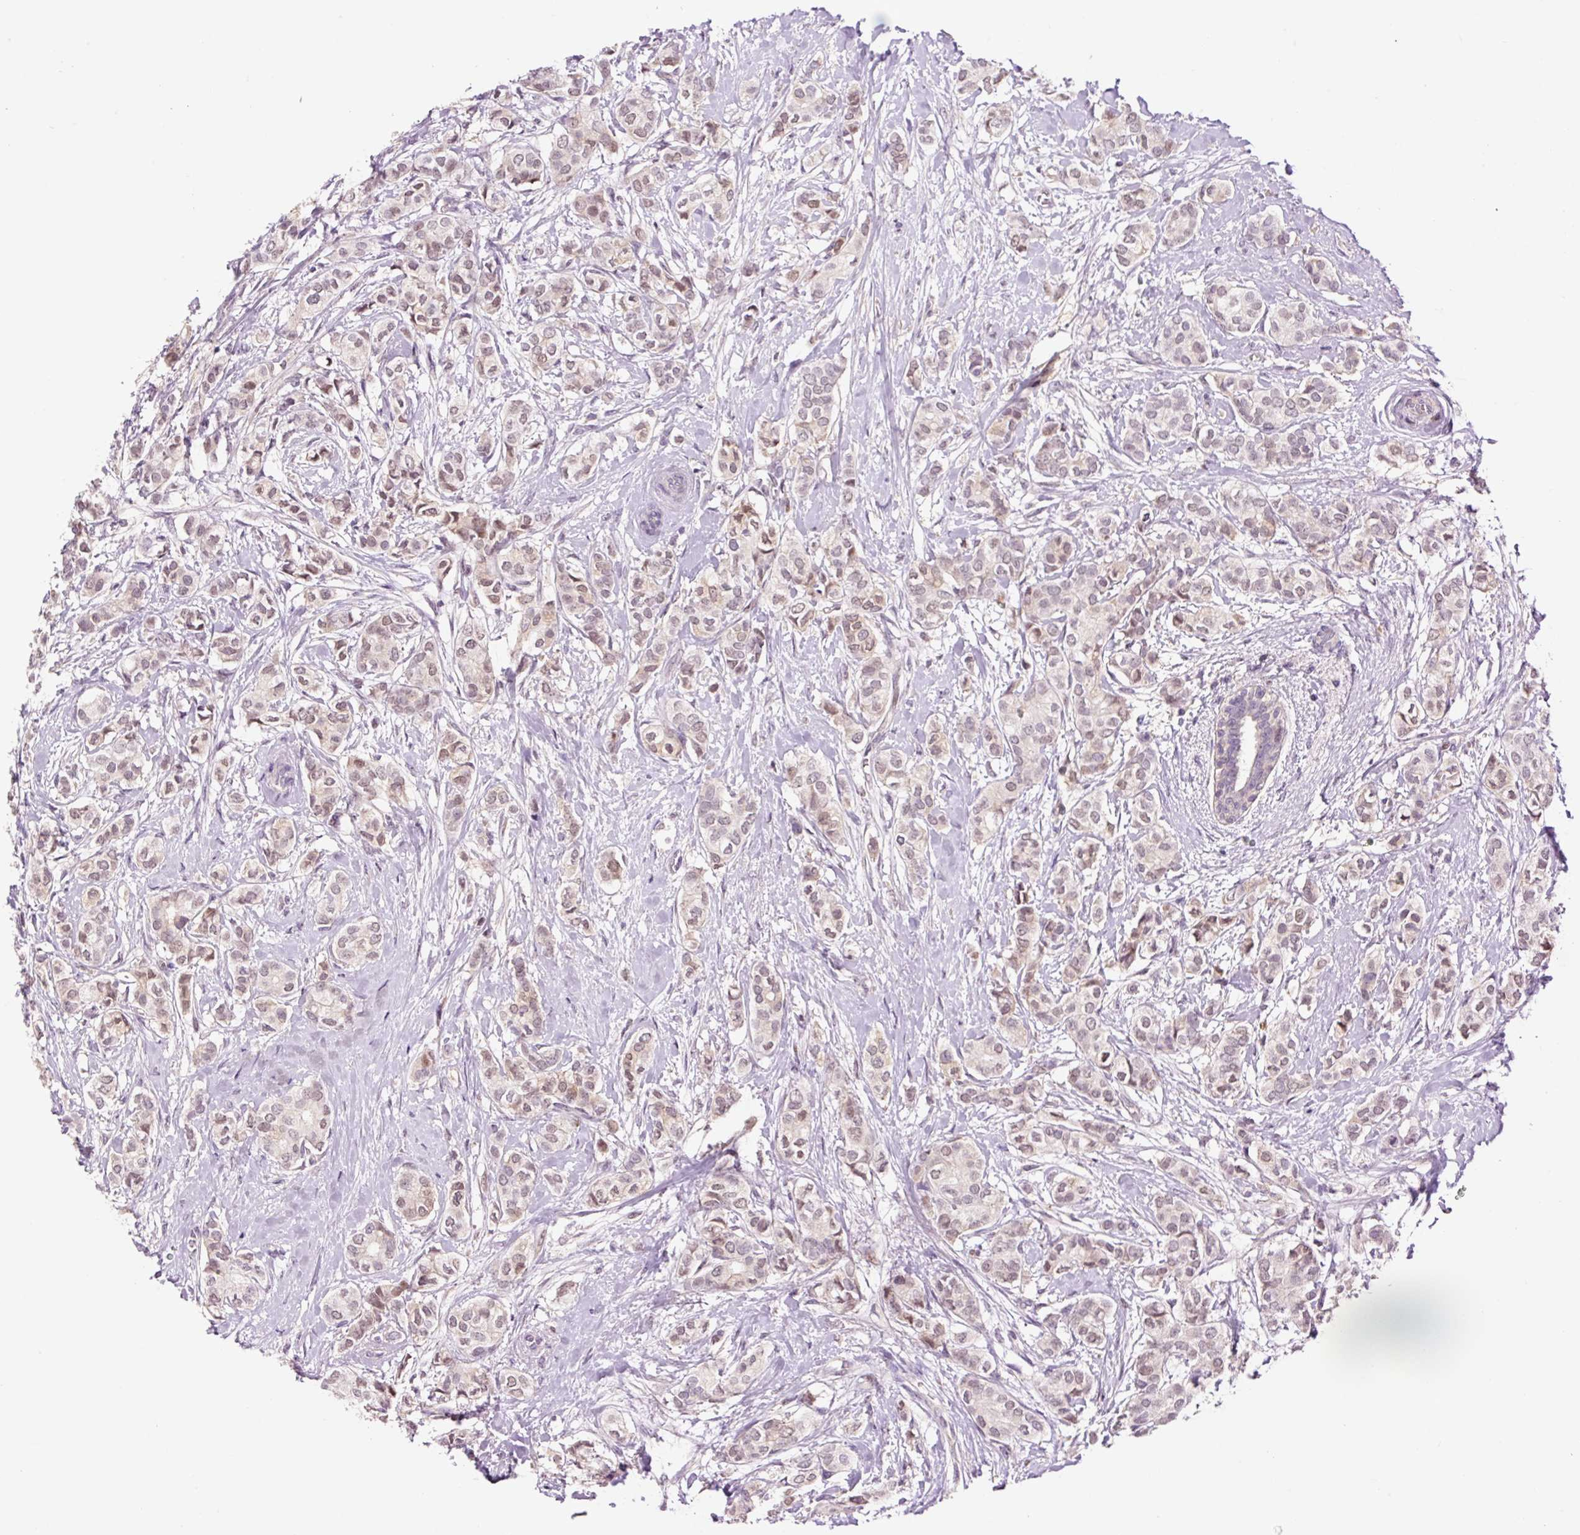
{"staining": {"intensity": "weak", "quantity": "25%-75%", "location": "cytoplasmic/membranous,nuclear"}, "tissue": "breast cancer", "cell_type": "Tumor cells", "image_type": "cancer", "snomed": [{"axis": "morphology", "description": "Duct carcinoma"}, {"axis": "topography", "description": "Breast"}], "caption": "The immunohistochemical stain highlights weak cytoplasmic/membranous and nuclear staining in tumor cells of breast invasive ductal carcinoma tissue.", "gene": "DPPA4", "patient": {"sex": "female", "age": 73}}